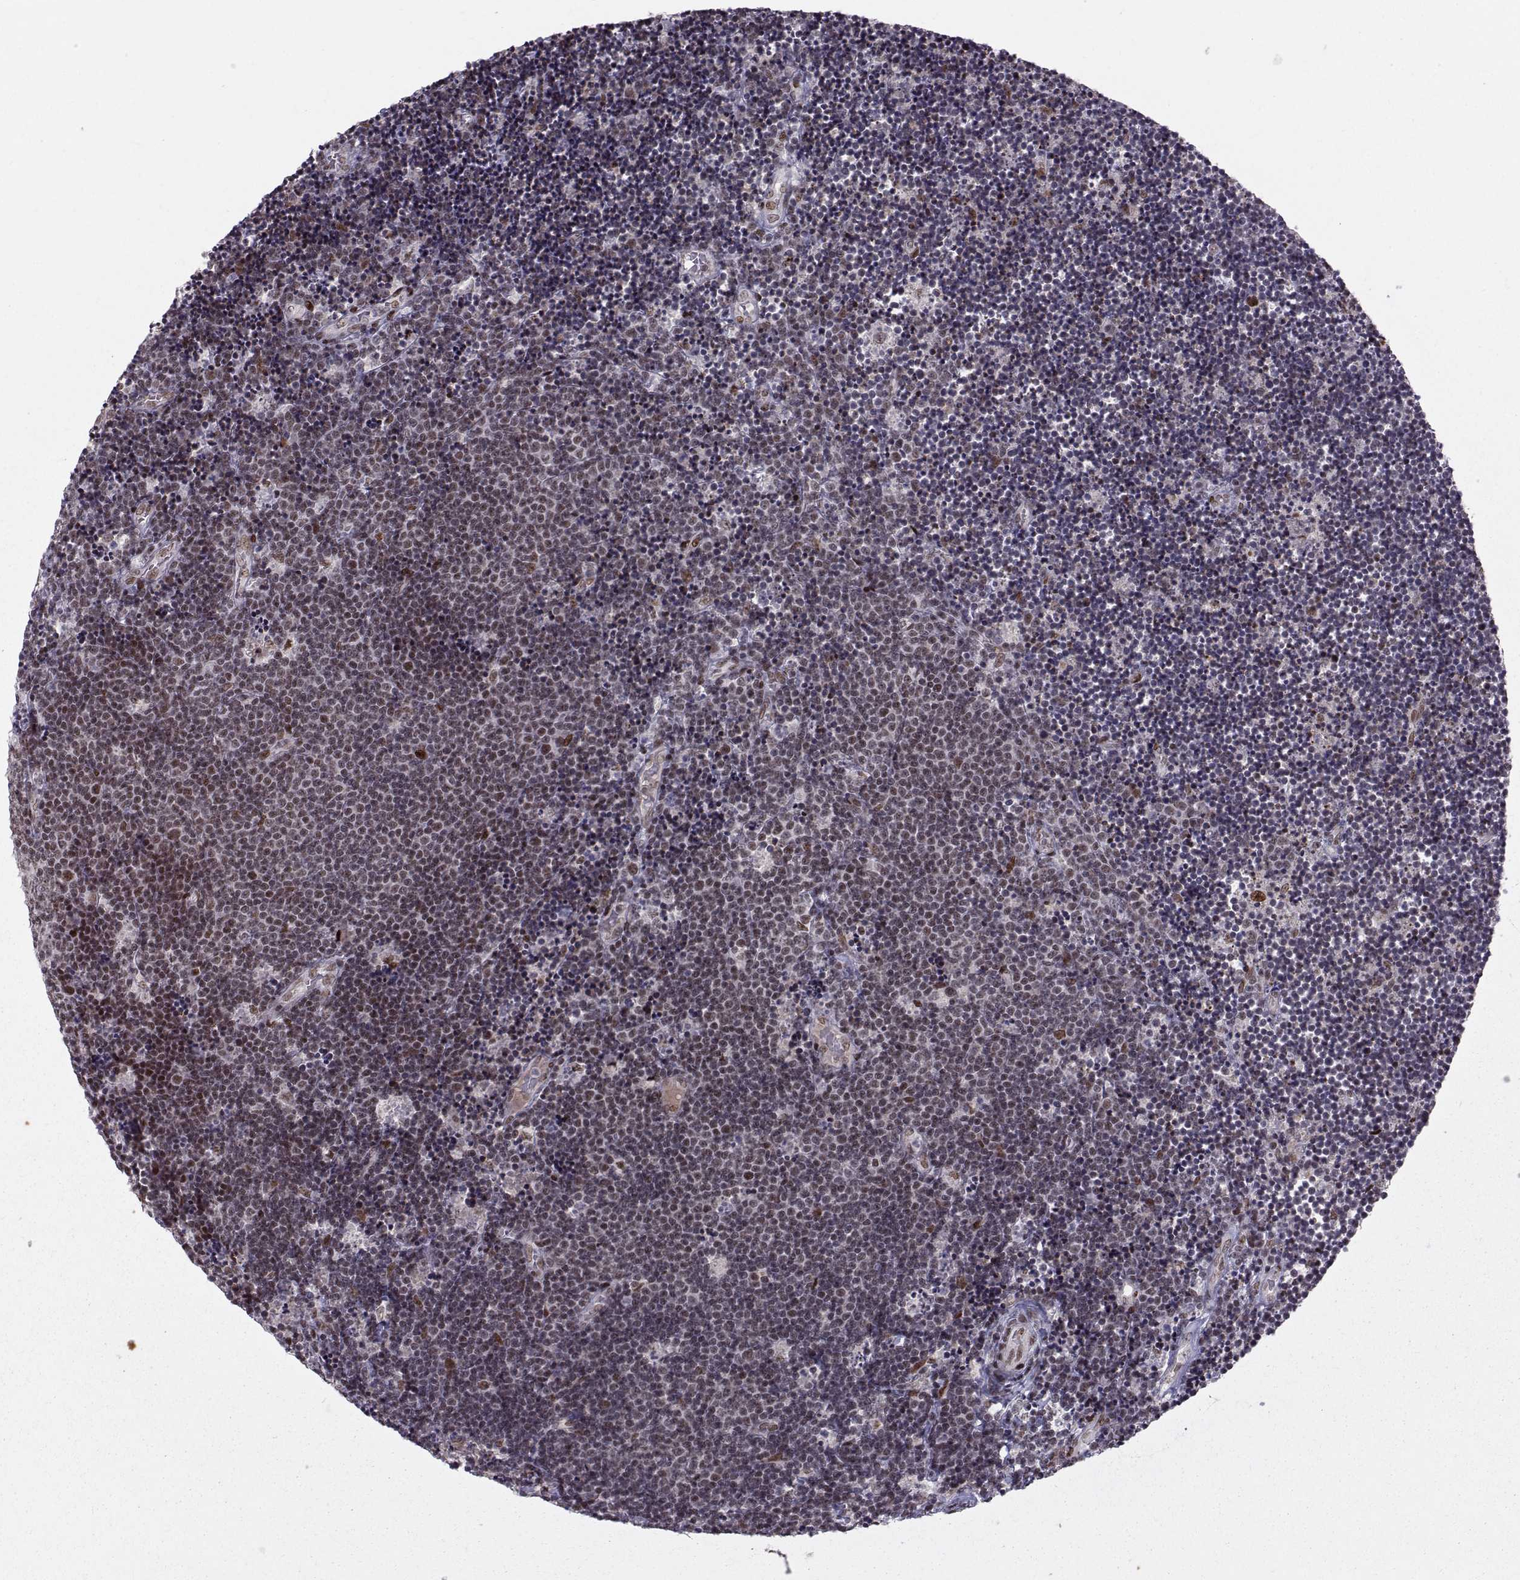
{"staining": {"intensity": "moderate", "quantity": ">75%", "location": "nuclear"}, "tissue": "lymphoma", "cell_type": "Tumor cells", "image_type": "cancer", "snomed": [{"axis": "morphology", "description": "Malignant lymphoma, non-Hodgkin's type, Low grade"}, {"axis": "topography", "description": "Brain"}], "caption": "Protein positivity by immunohistochemistry (IHC) demonstrates moderate nuclear staining in approximately >75% of tumor cells in lymphoma.", "gene": "SNAPC2", "patient": {"sex": "female", "age": 66}}